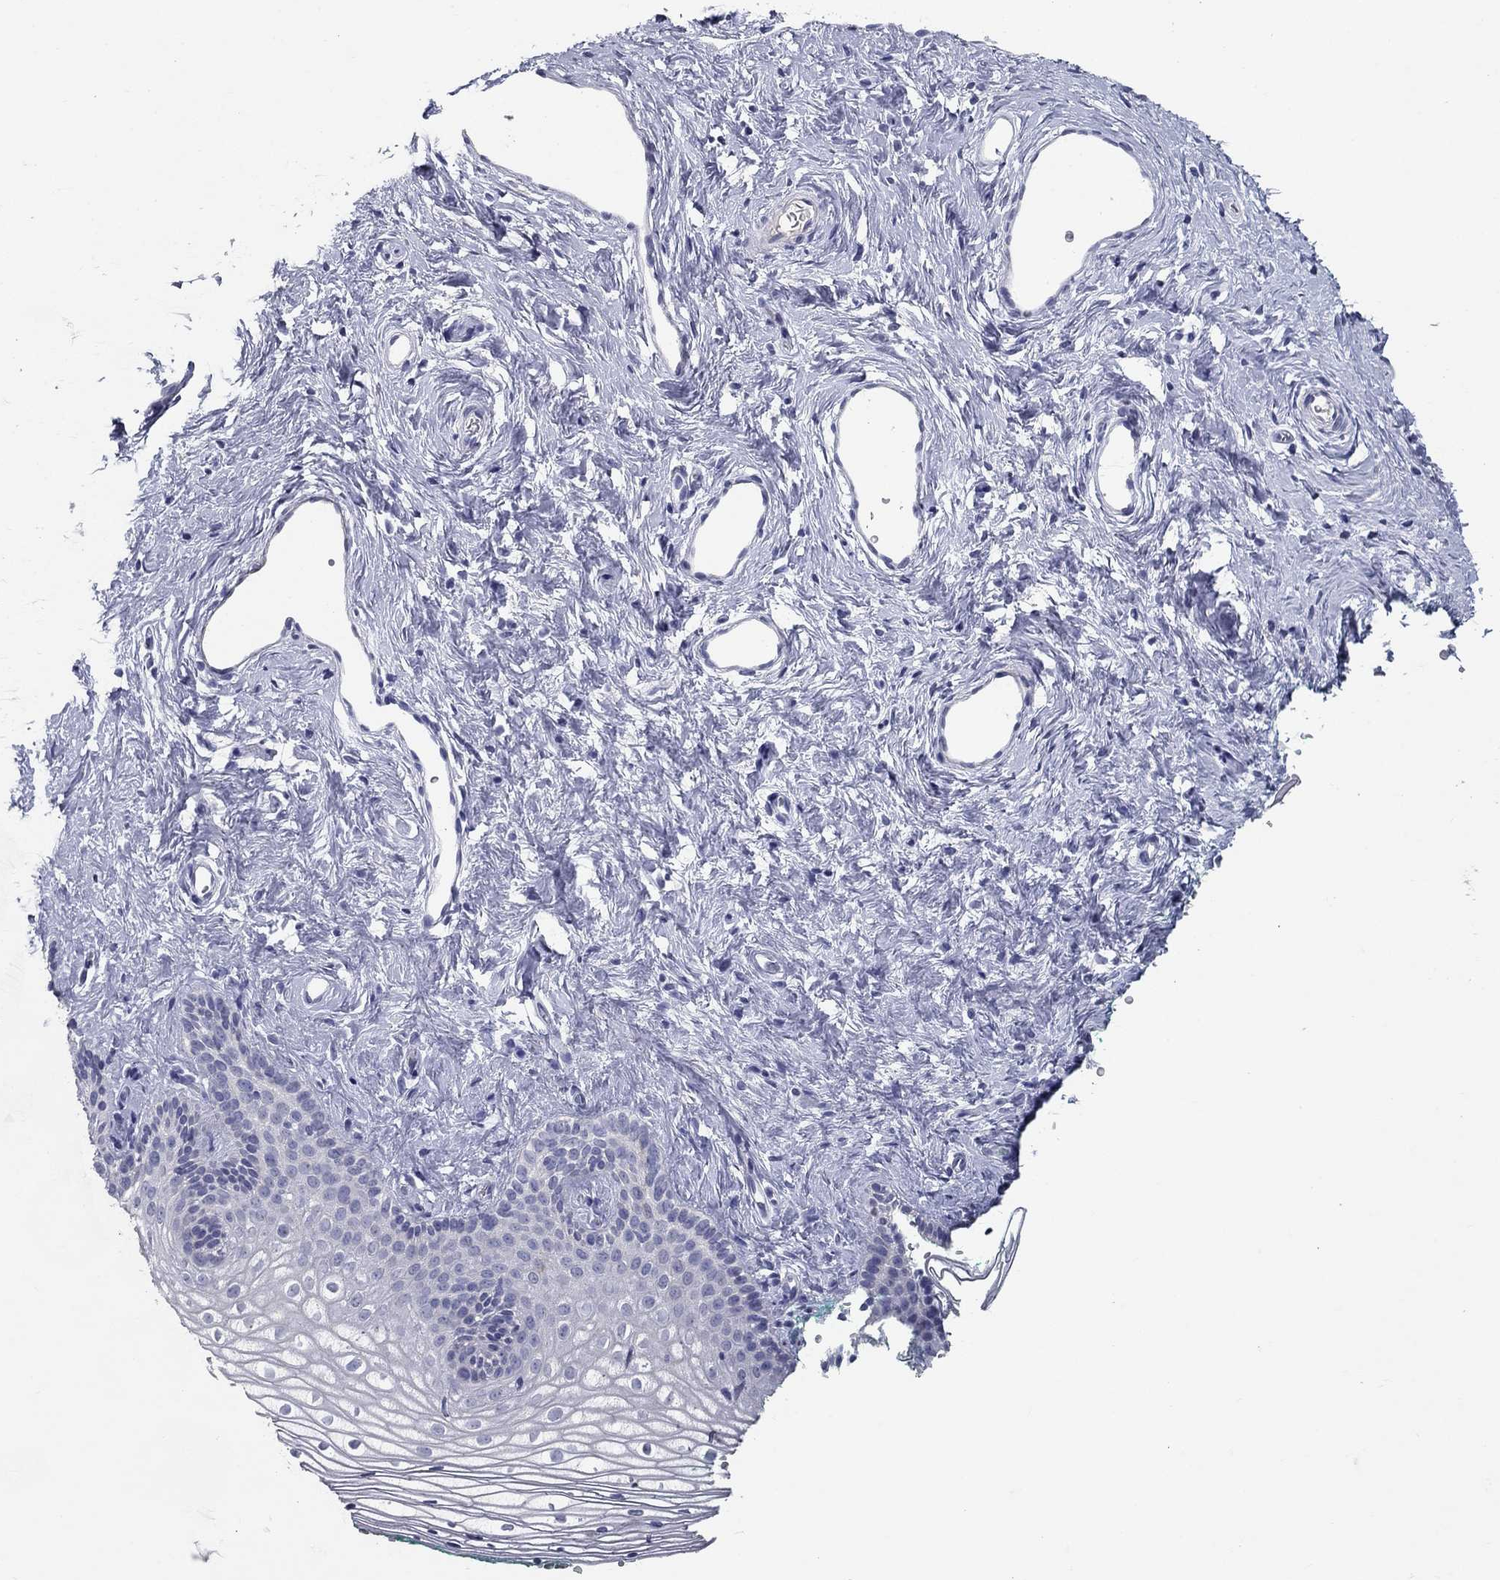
{"staining": {"intensity": "negative", "quantity": "none", "location": "none"}, "tissue": "vagina", "cell_type": "Squamous epithelial cells", "image_type": "normal", "snomed": [{"axis": "morphology", "description": "Normal tissue, NOS"}, {"axis": "topography", "description": "Vagina"}], "caption": "This histopathology image is of unremarkable vagina stained with immunohistochemistry to label a protein in brown with the nuclei are counter-stained blue. There is no expression in squamous epithelial cells. The staining is performed using DAB (3,3'-diaminobenzidine) brown chromogen with nuclei counter-stained in using hematoxylin.", "gene": "POMC", "patient": {"sex": "female", "age": 36}}